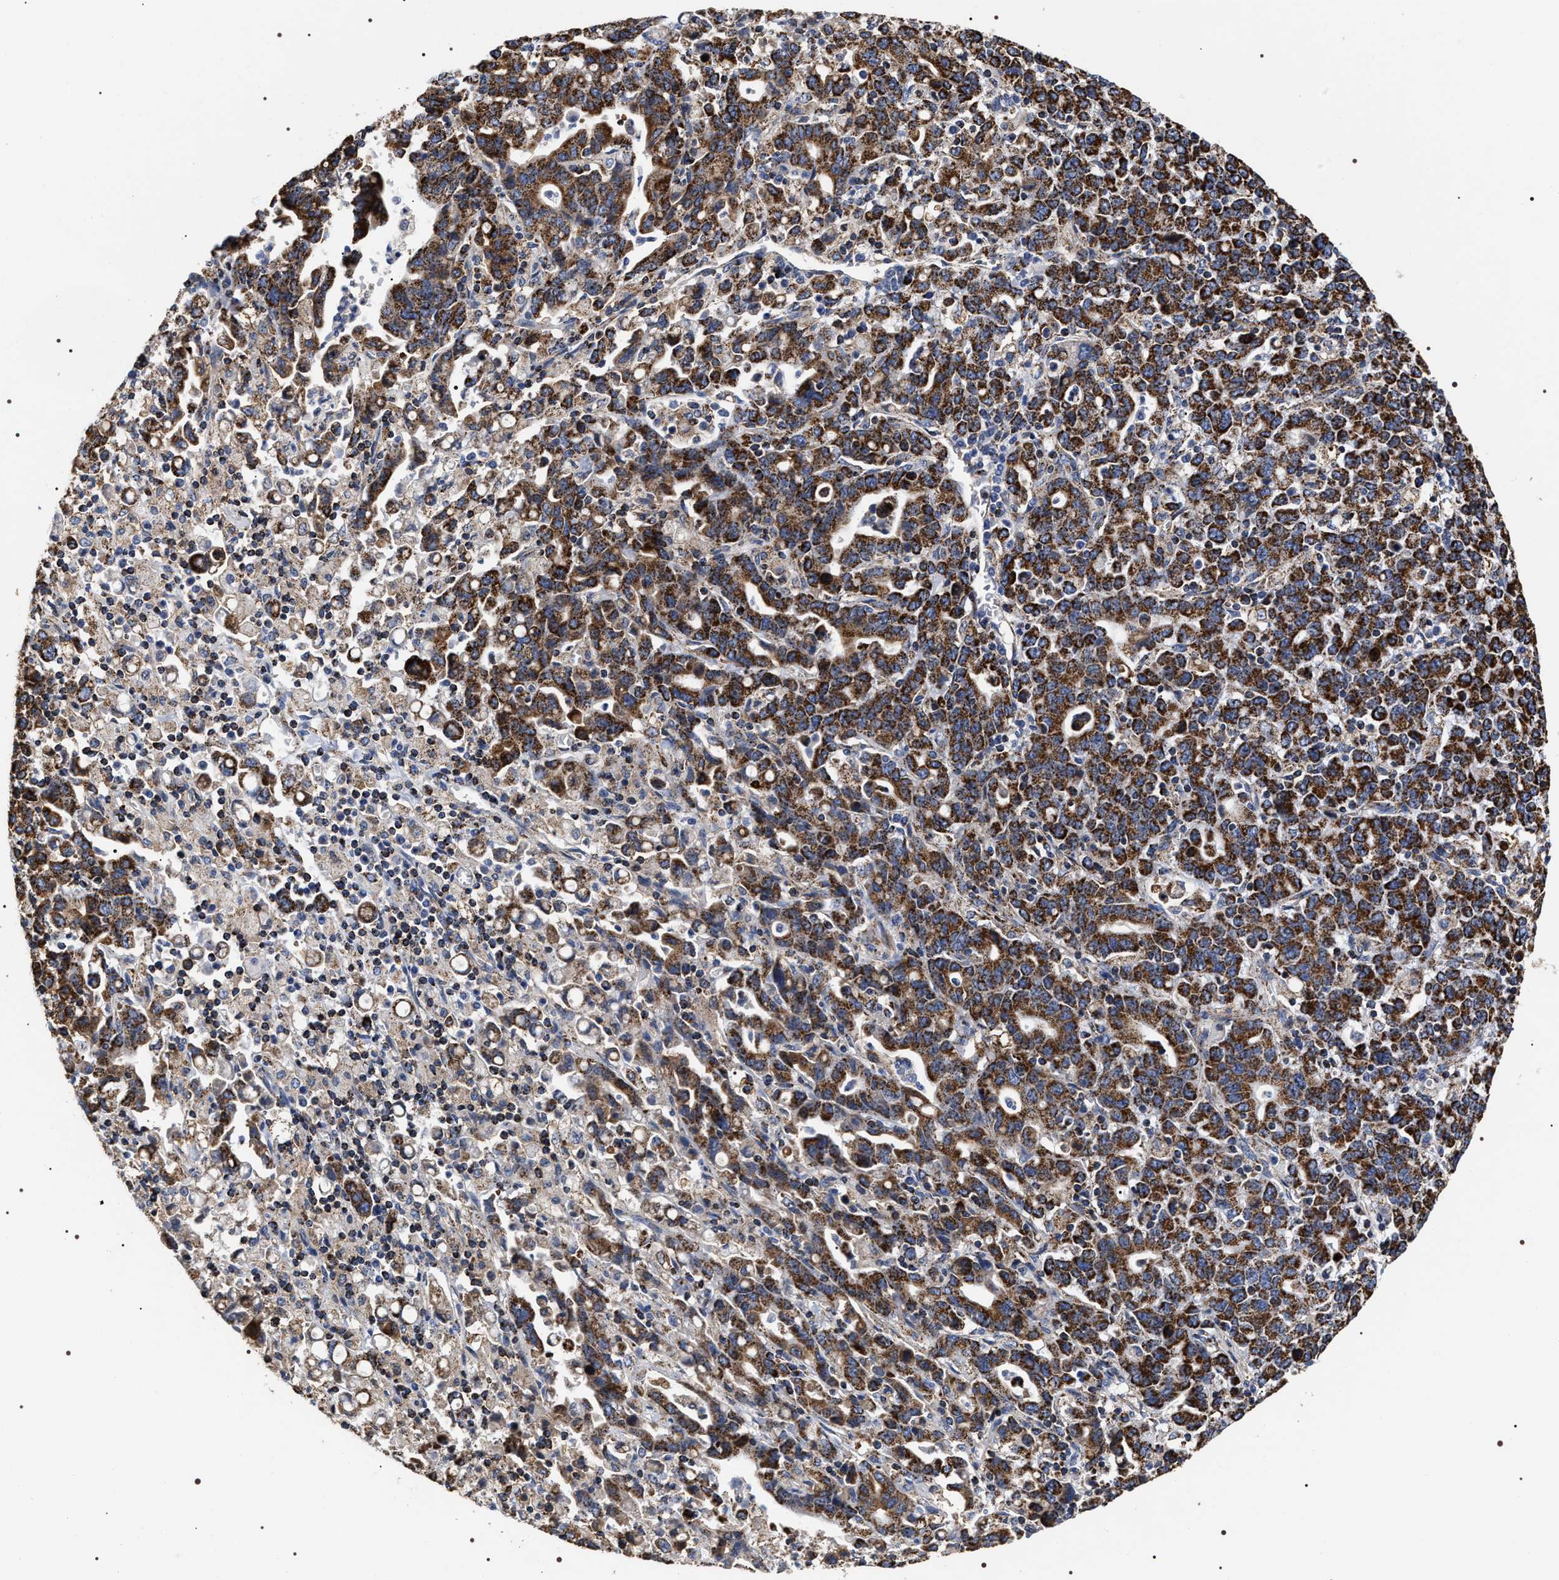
{"staining": {"intensity": "strong", "quantity": ">75%", "location": "cytoplasmic/membranous"}, "tissue": "stomach cancer", "cell_type": "Tumor cells", "image_type": "cancer", "snomed": [{"axis": "morphology", "description": "Adenocarcinoma, NOS"}, {"axis": "topography", "description": "Stomach, upper"}], "caption": "The histopathology image demonstrates immunohistochemical staining of stomach cancer (adenocarcinoma). There is strong cytoplasmic/membranous expression is seen in about >75% of tumor cells. (DAB (3,3'-diaminobenzidine) IHC, brown staining for protein, blue staining for nuclei).", "gene": "COG5", "patient": {"sex": "male", "age": 69}}